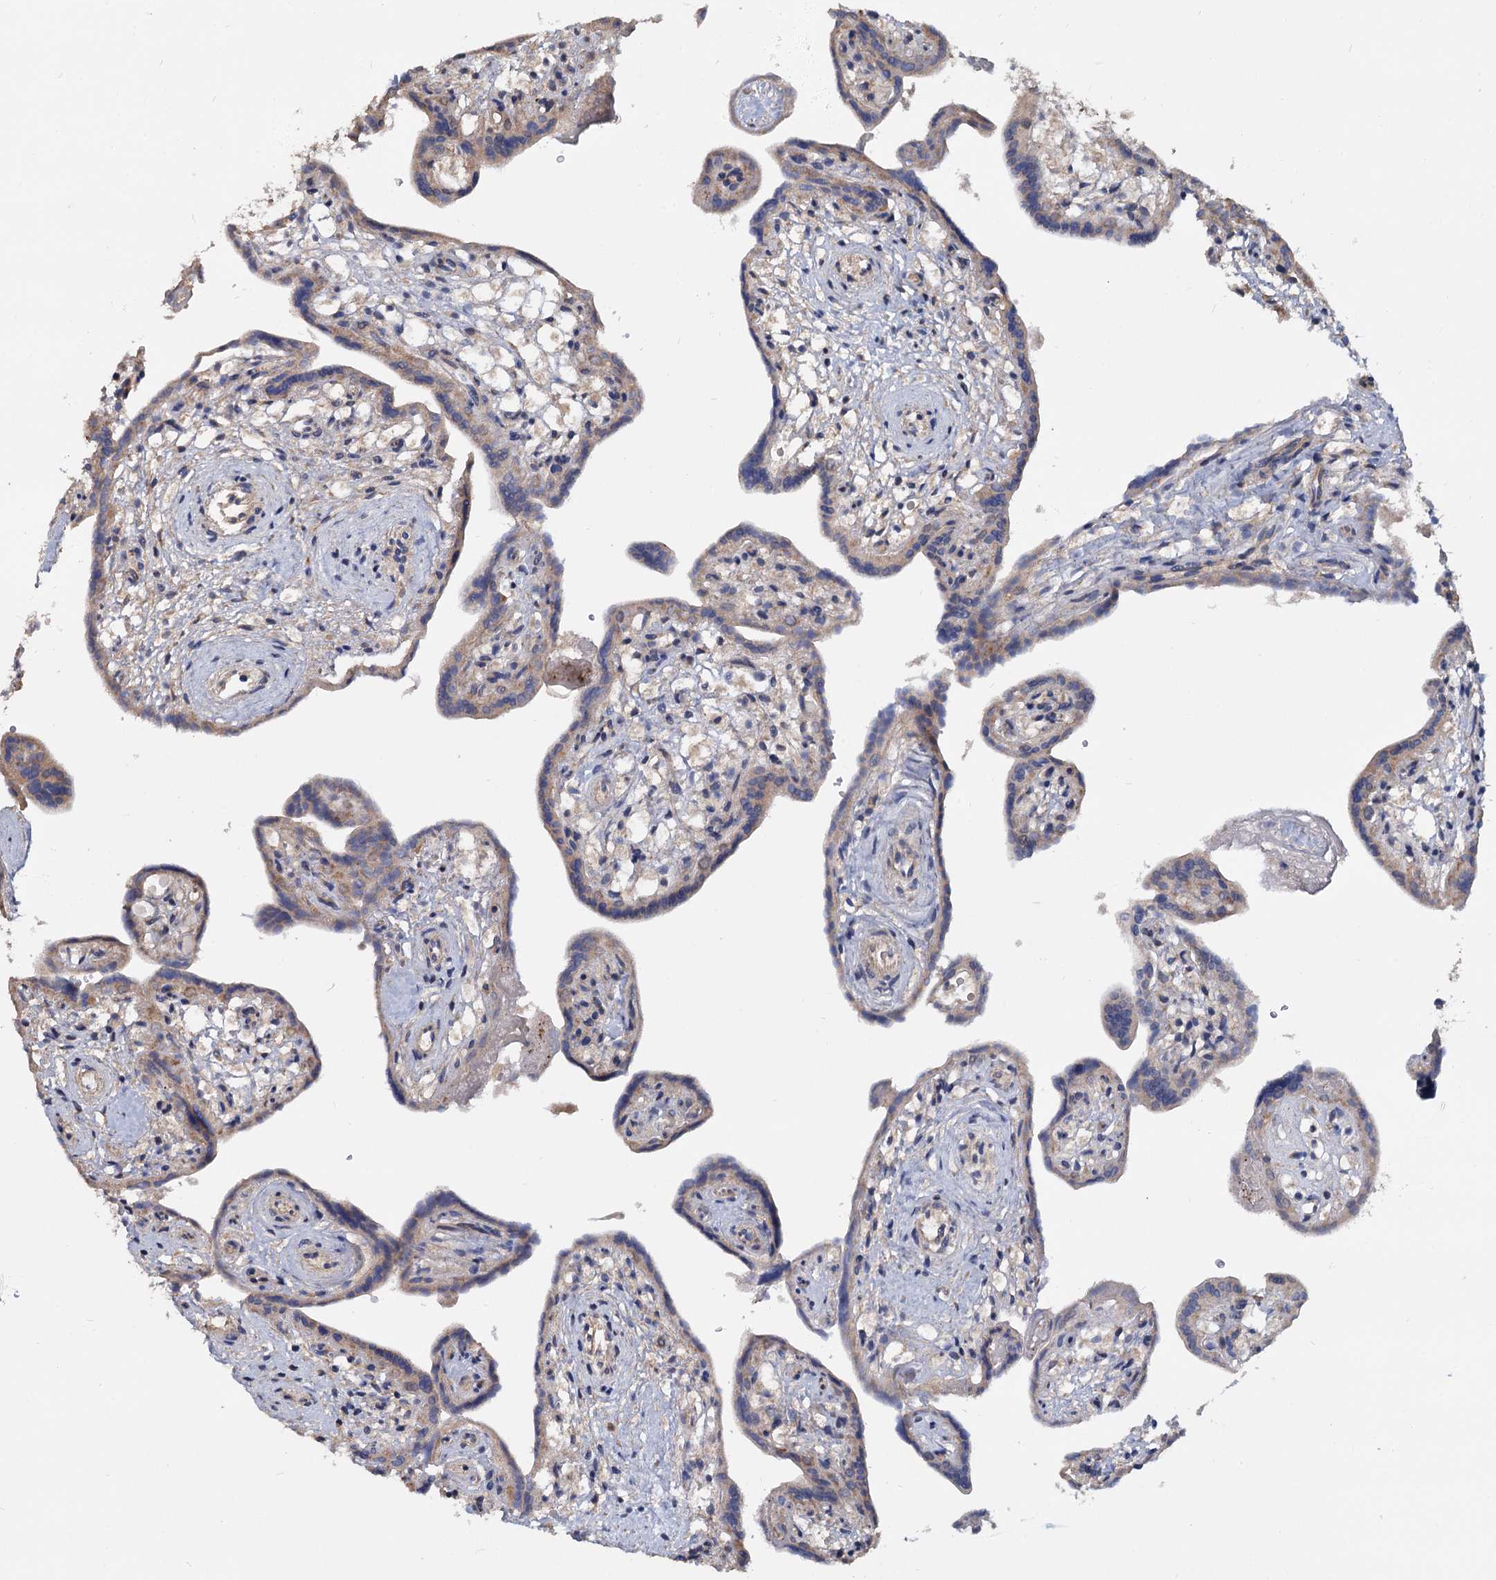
{"staining": {"intensity": "weak", "quantity": "25%-75%", "location": "cytoplasmic/membranous"}, "tissue": "placenta", "cell_type": "Trophoblastic cells", "image_type": "normal", "snomed": [{"axis": "morphology", "description": "Normal tissue, NOS"}, {"axis": "topography", "description": "Placenta"}], "caption": "Placenta stained for a protein reveals weak cytoplasmic/membranous positivity in trophoblastic cells. The staining is performed using DAB brown chromogen to label protein expression. The nuclei are counter-stained blue using hematoxylin.", "gene": "CEP192", "patient": {"sex": "female", "age": 37}}